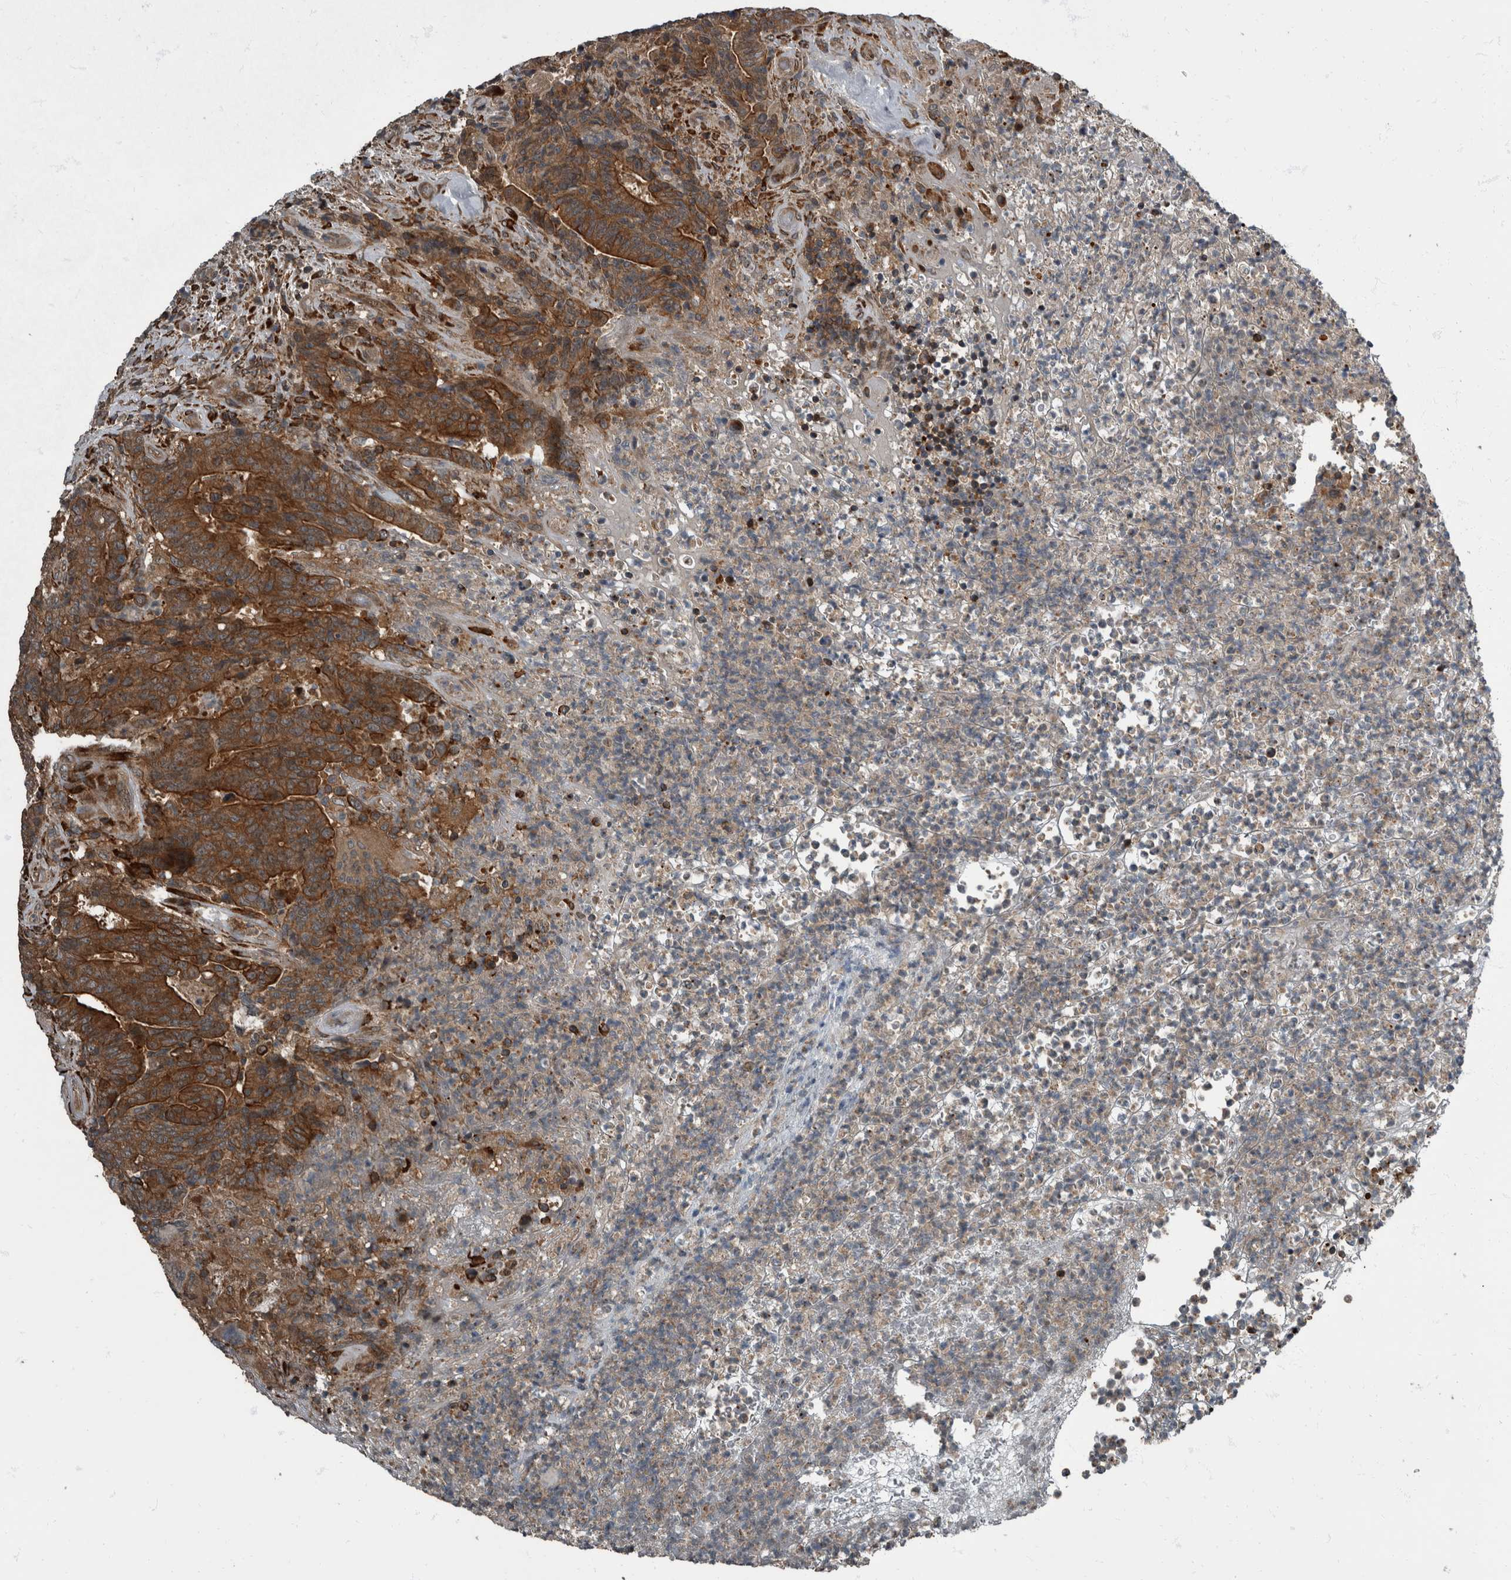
{"staining": {"intensity": "strong", "quantity": ">75%", "location": "cytoplasmic/membranous"}, "tissue": "colorectal cancer", "cell_type": "Tumor cells", "image_type": "cancer", "snomed": [{"axis": "morphology", "description": "Normal tissue, NOS"}, {"axis": "morphology", "description": "Adenocarcinoma, NOS"}, {"axis": "topography", "description": "Colon"}], "caption": "Colorectal adenocarcinoma stained for a protein (brown) exhibits strong cytoplasmic/membranous positive positivity in about >75% of tumor cells.", "gene": "RABGGTB", "patient": {"sex": "female", "age": 75}}